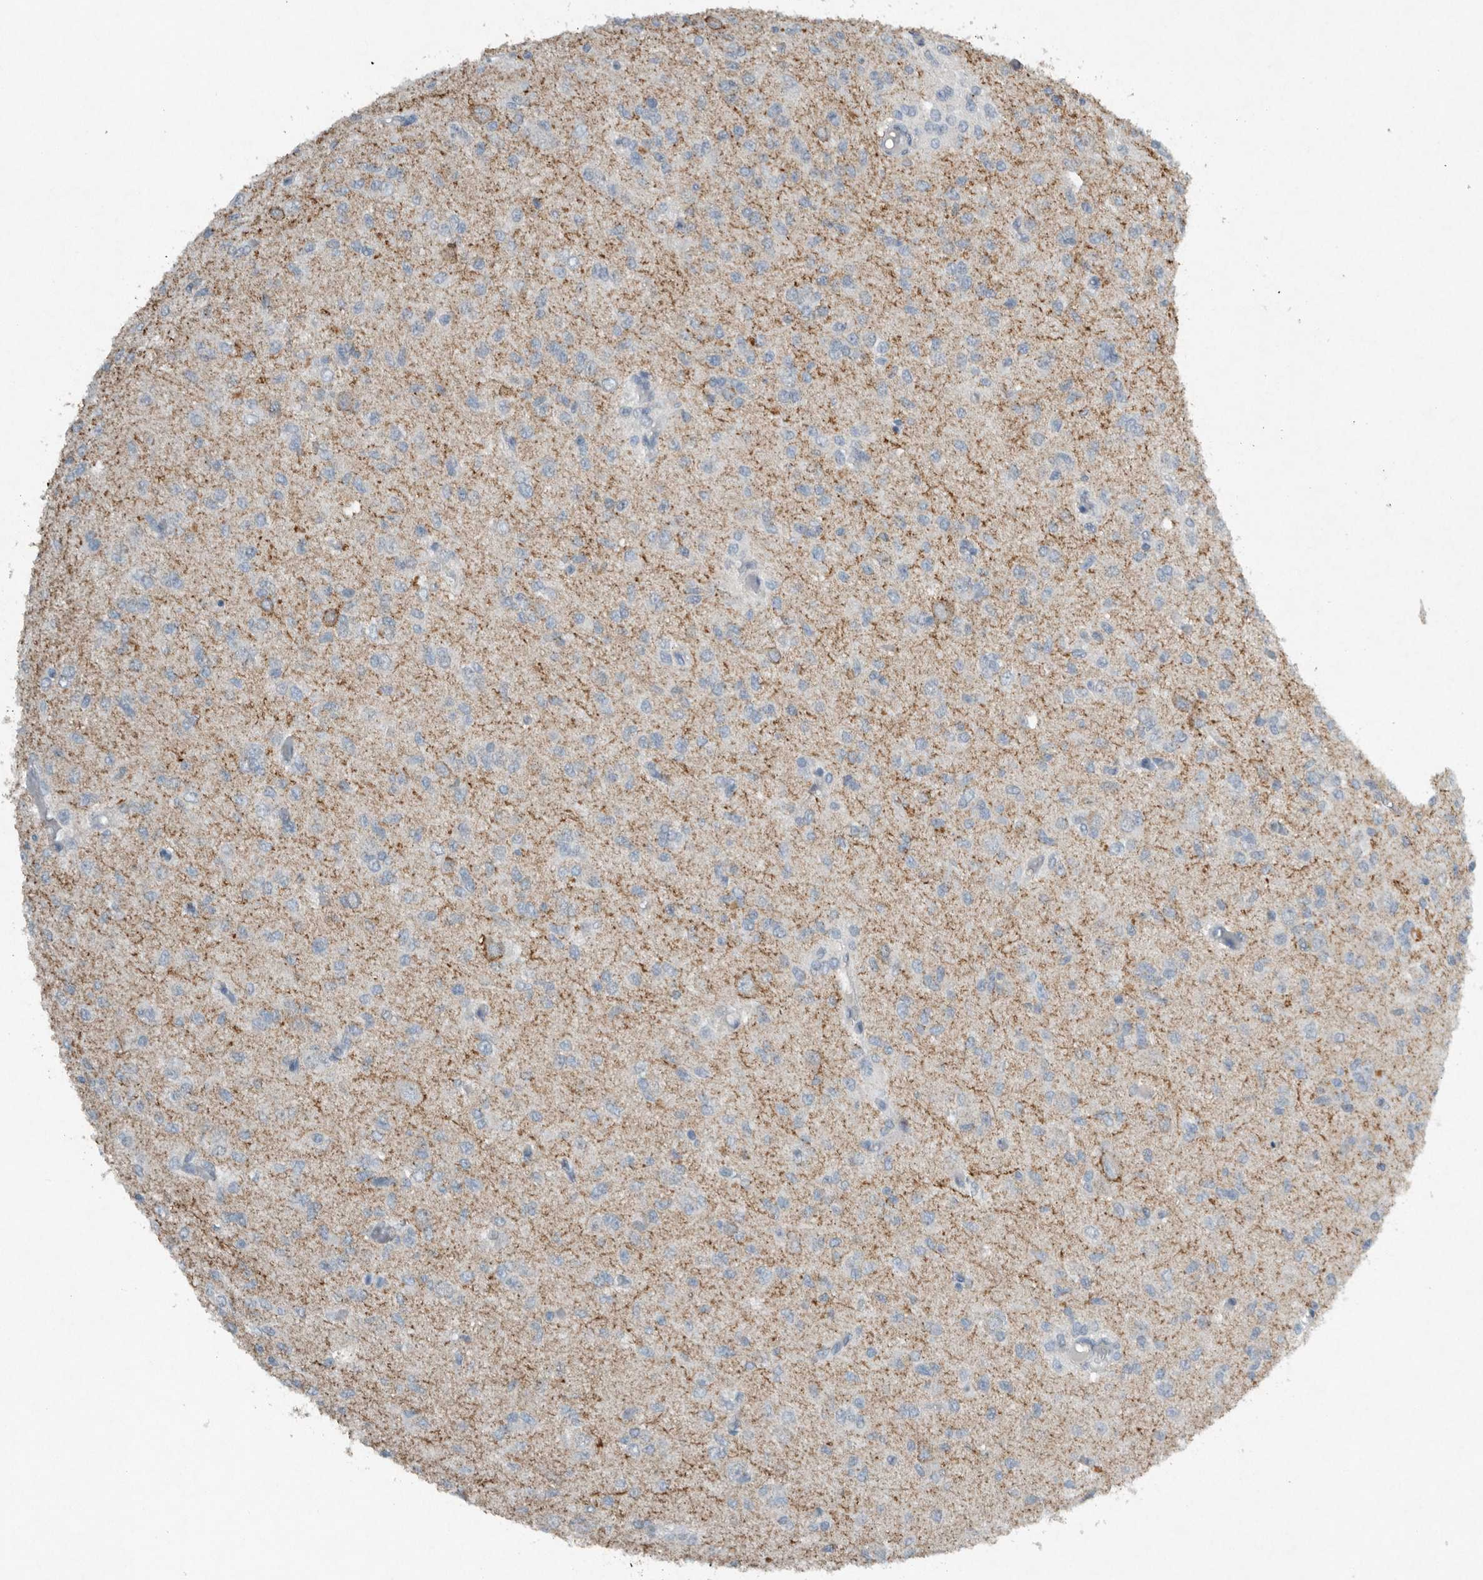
{"staining": {"intensity": "negative", "quantity": "none", "location": "none"}, "tissue": "glioma", "cell_type": "Tumor cells", "image_type": "cancer", "snomed": [{"axis": "morphology", "description": "Glioma, malignant, High grade"}, {"axis": "topography", "description": "Brain"}], "caption": "Tumor cells are negative for brown protein staining in high-grade glioma (malignant).", "gene": "IL20", "patient": {"sex": "female", "age": 59}}